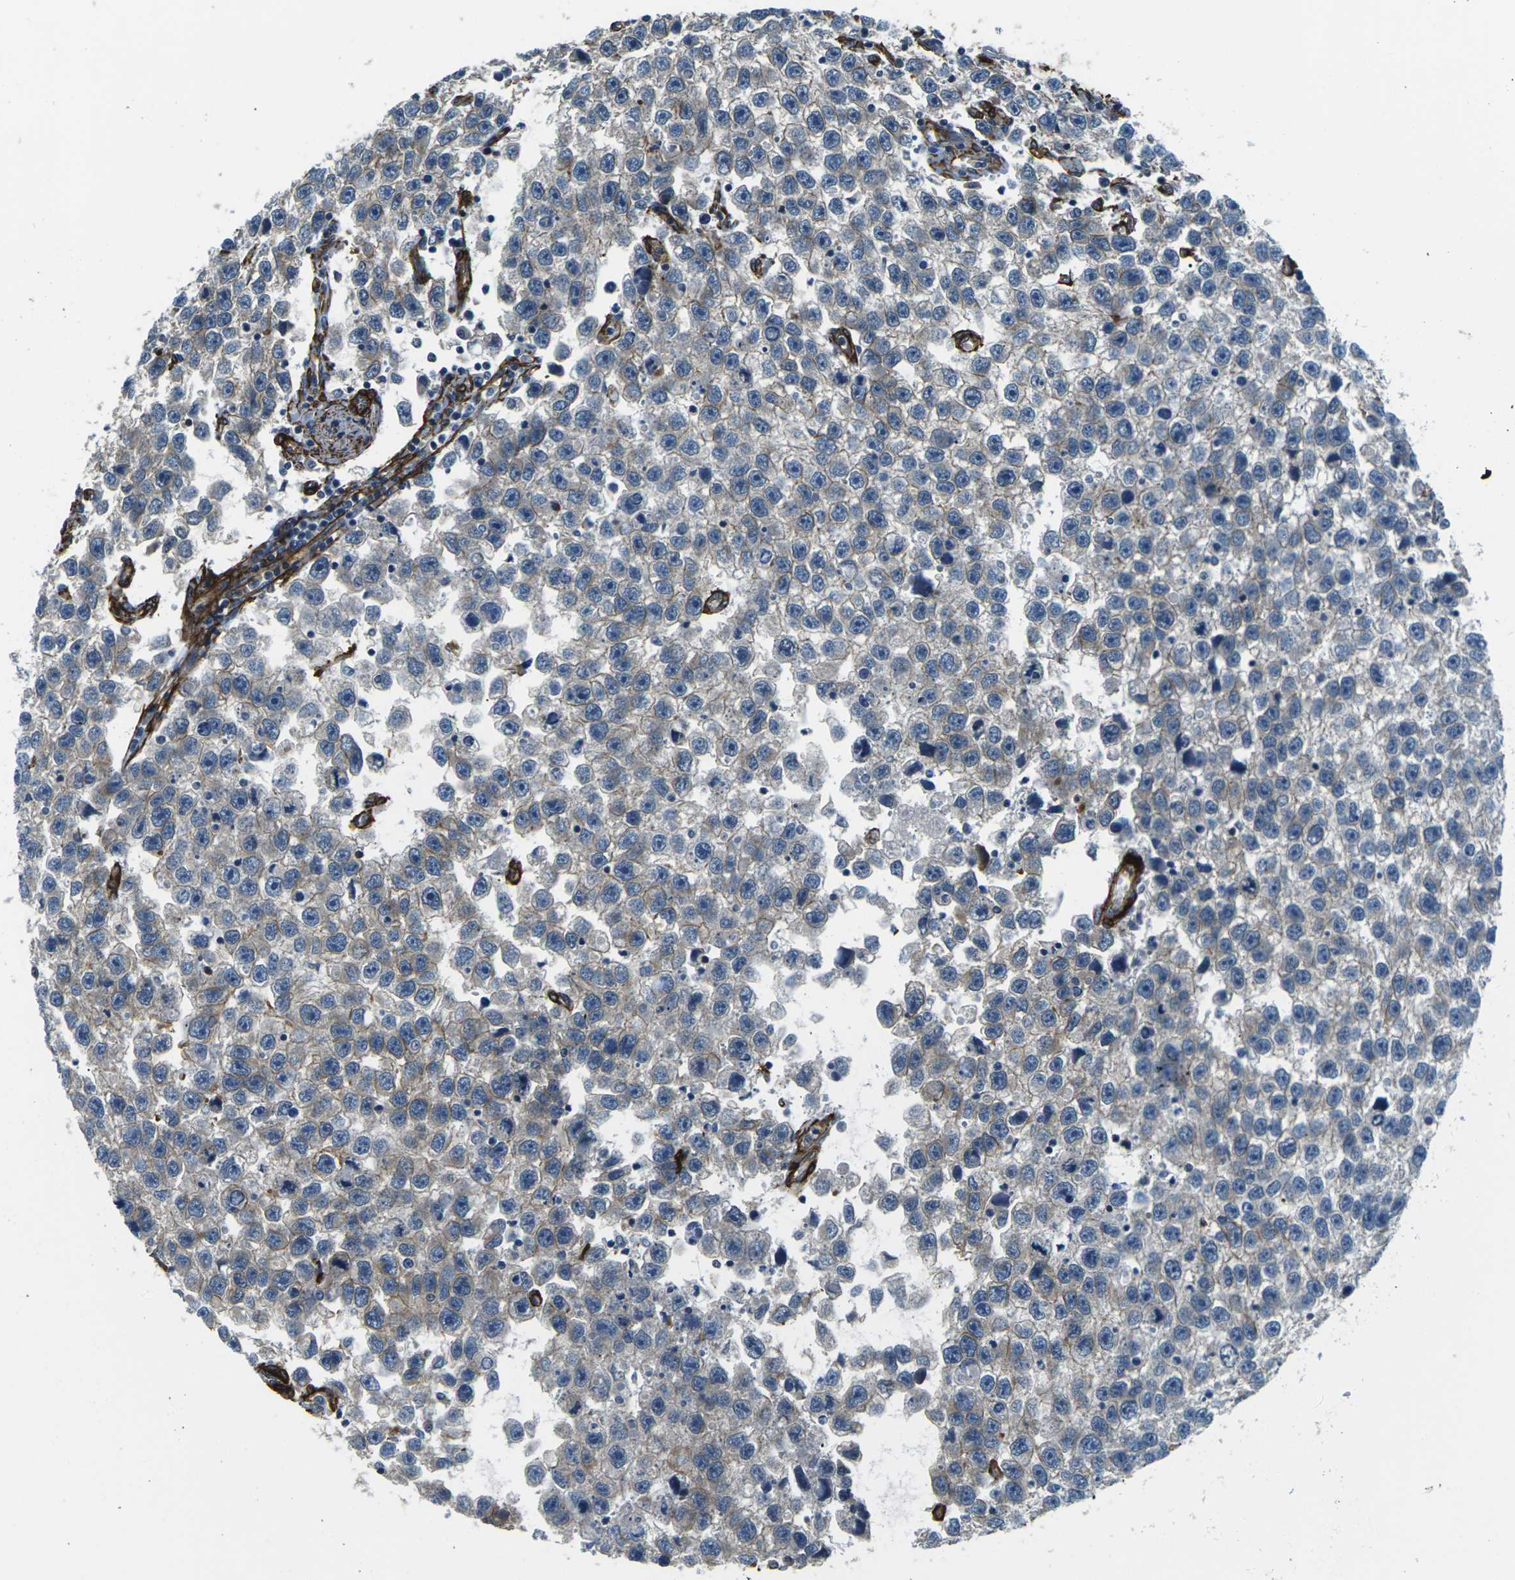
{"staining": {"intensity": "negative", "quantity": "none", "location": "none"}, "tissue": "testis cancer", "cell_type": "Tumor cells", "image_type": "cancer", "snomed": [{"axis": "morphology", "description": "Seminoma, NOS"}, {"axis": "topography", "description": "Testis"}], "caption": "This is an IHC image of human seminoma (testis). There is no positivity in tumor cells.", "gene": "GRAMD1C", "patient": {"sex": "male", "age": 33}}